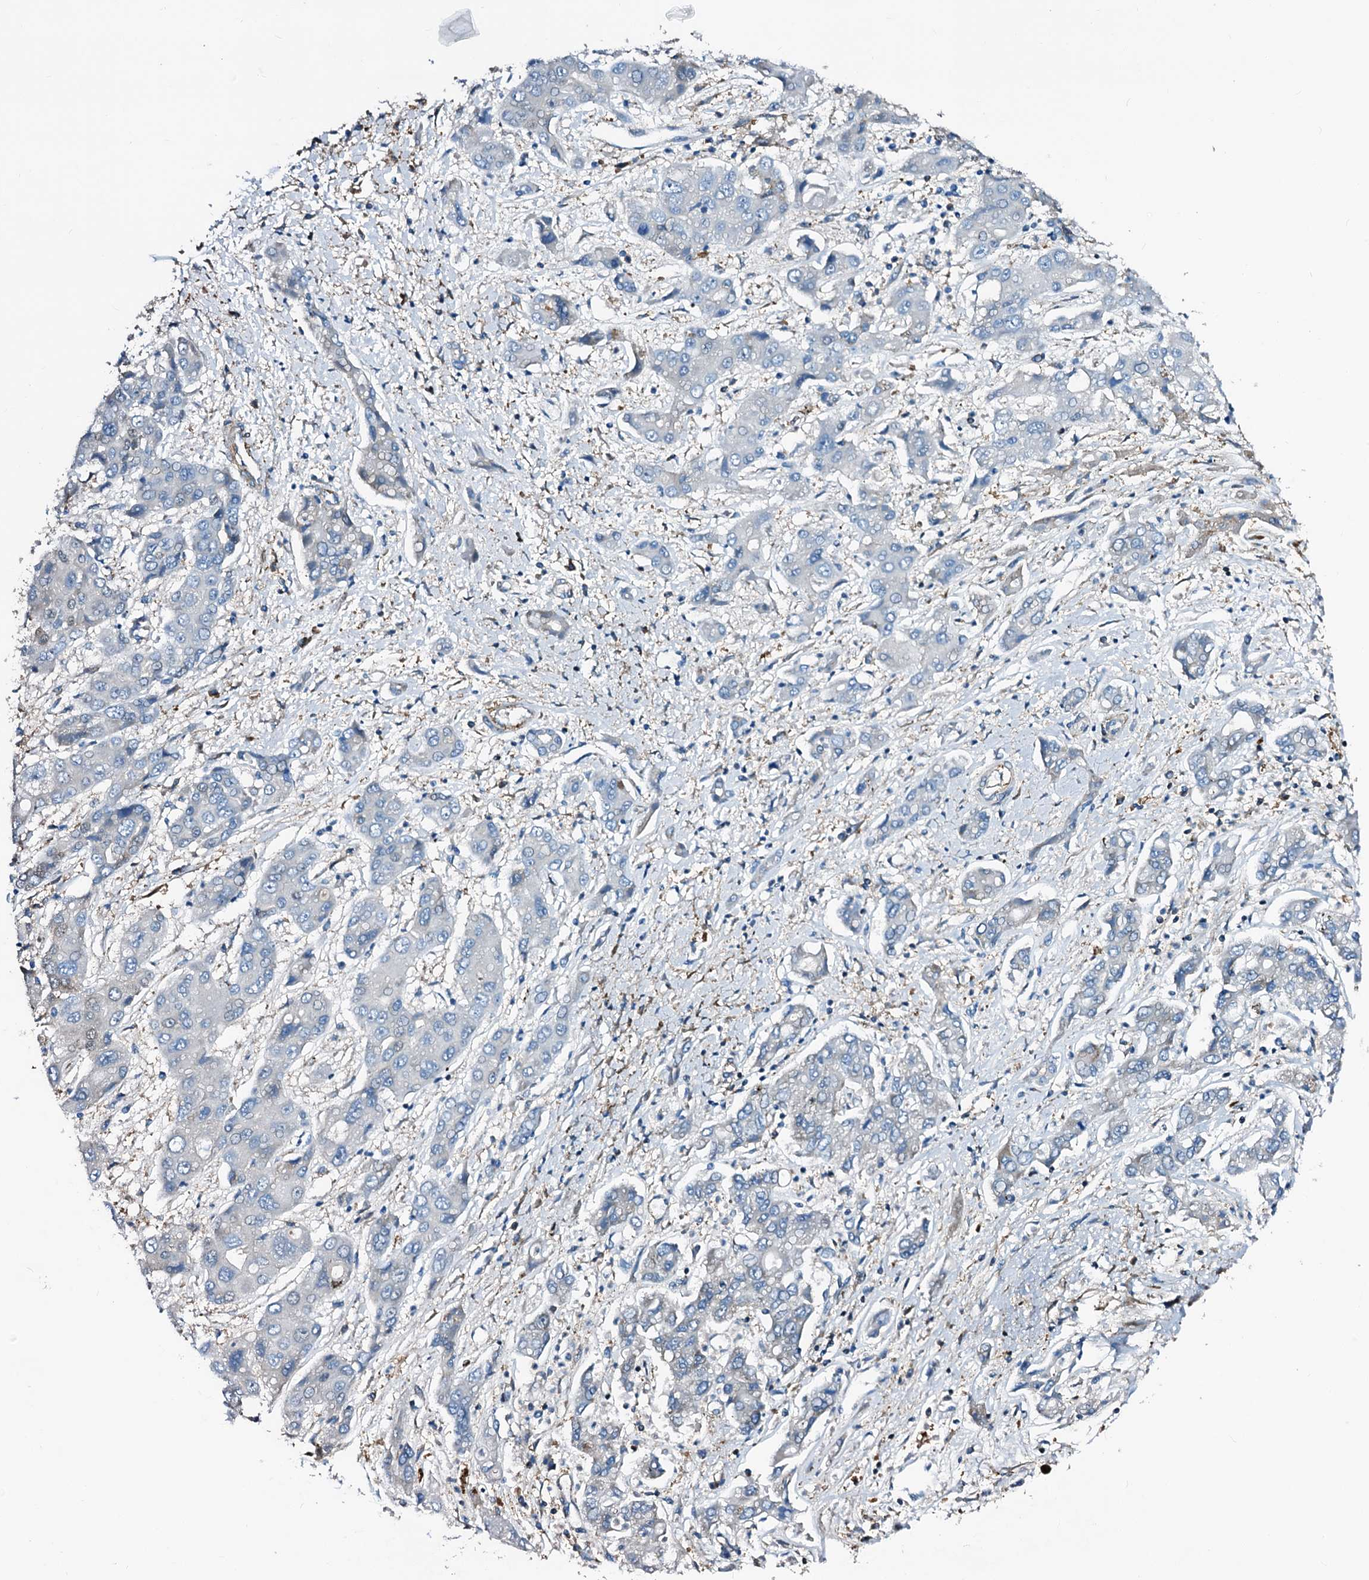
{"staining": {"intensity": "negative", "quantity": "none", "location": "none"}, "tissue": "liver cancer", "cell_type": "Tumor cells", "image_type": "cancer", "snomed": [{"axis": "morphology", "description": "Cholangiocarcinoma"}, {"axis": "topography", "description": "Liver"}], "caption": "Liver cancer was stained to show a protein in brown. There is no significant positivity in tumor cells.", "gene": "GCOM1", "patient": {"sex": "male", "age": 67}}